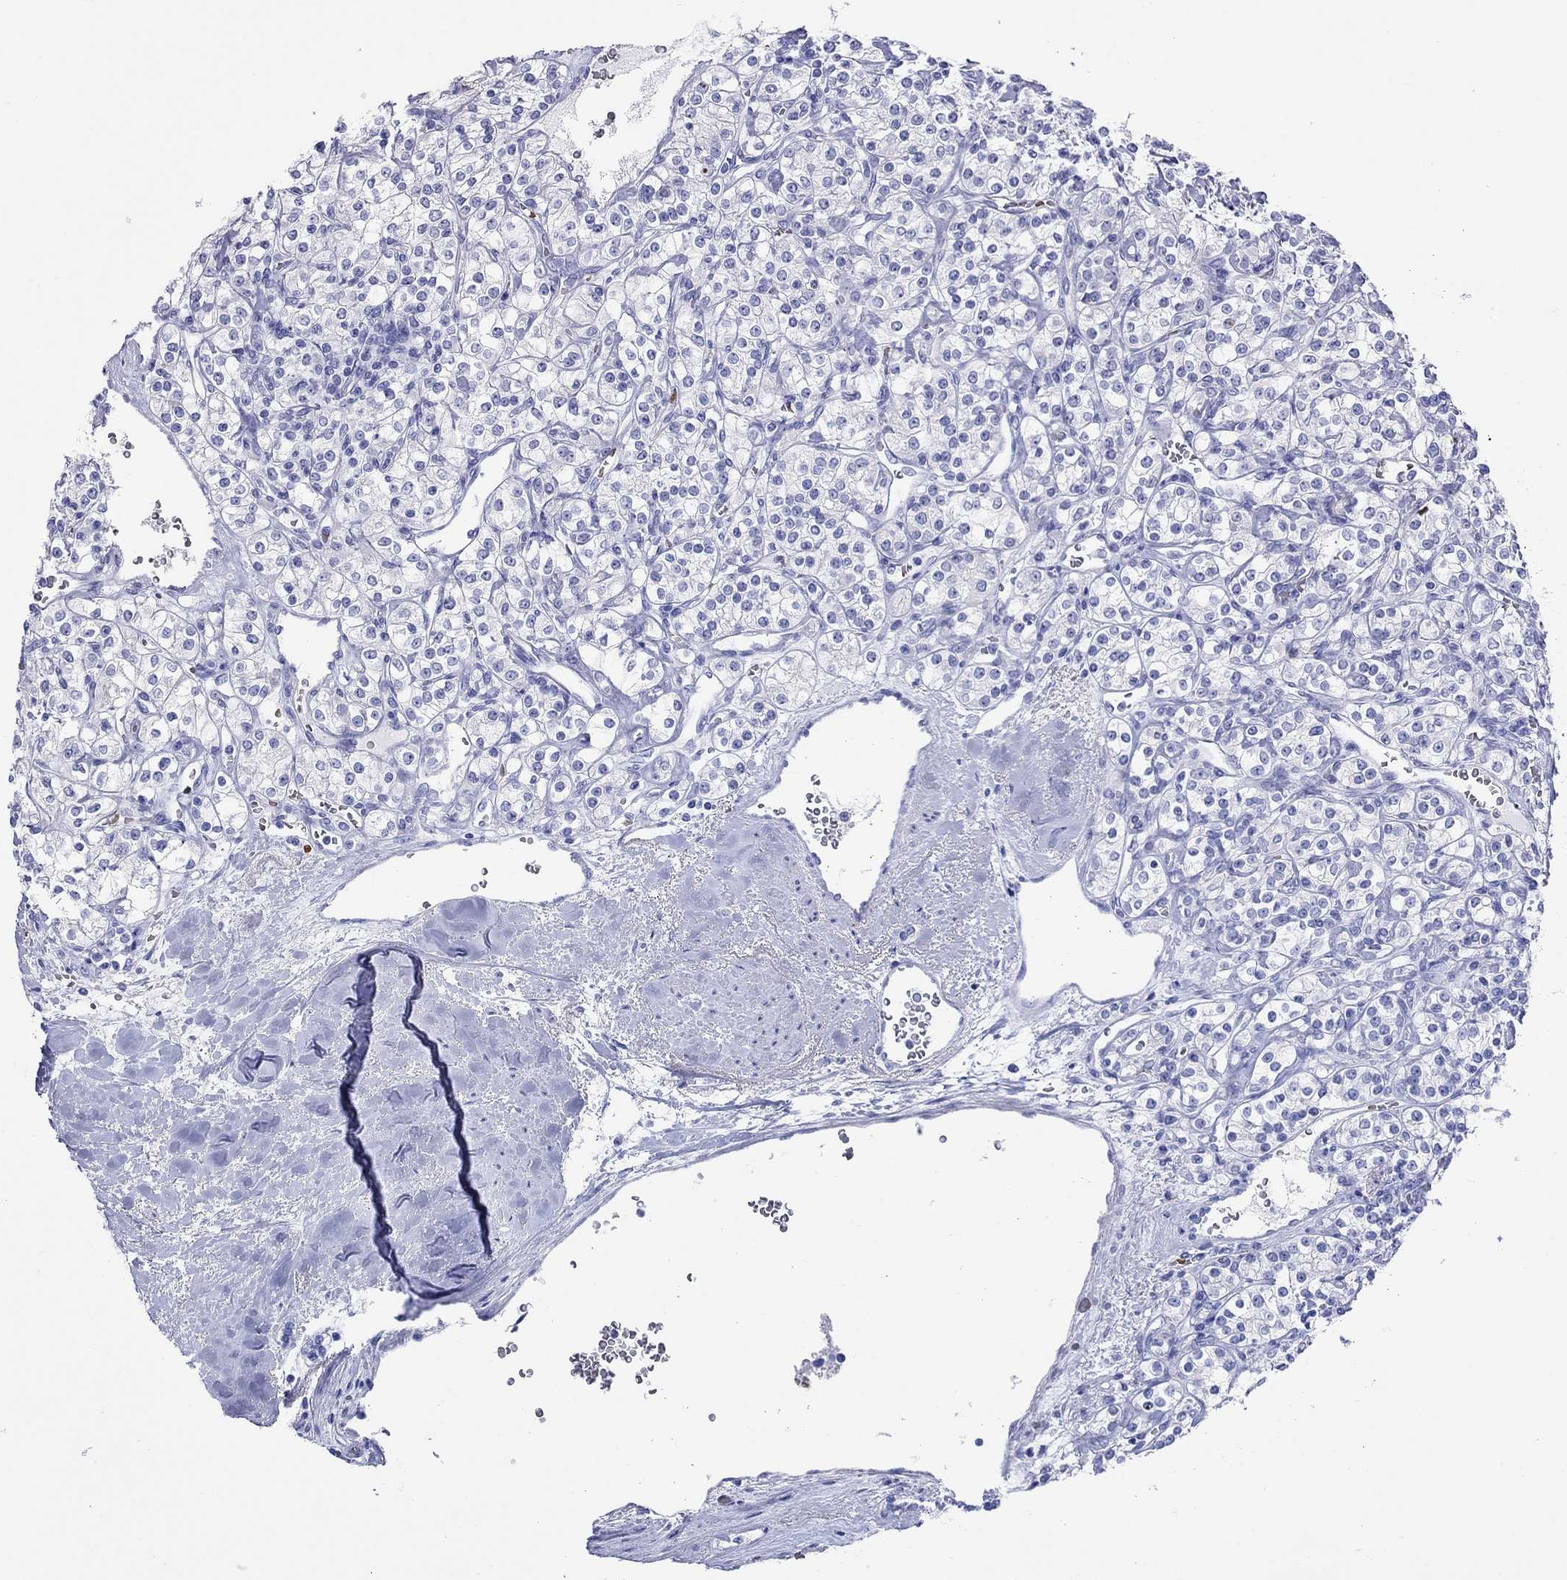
{"staining": {"intensity": "negative", "quantity": "none", "location": "none"}, "tissue": "renal cancer", "cell_type": "Tumor cells", "image_type": "cancer", "snomed": [{"axis": "morphology", "description": "Adenocarcinoma, NOS"}, {"axis": "topography", "description": "Kidney"}], "caption": "High magnification brightfield microscopy of renal adenocarcinoma stained with DAB (brown) and counterstained with hematoxylin (blue): tumor cells show no significant positivity. (Brightfield microscopy of DAB (3,3'-diaminobenzidine) IHC at high magnification).", "gene": "PTPRN", "patient": {"sex": "male", "age": 77}}